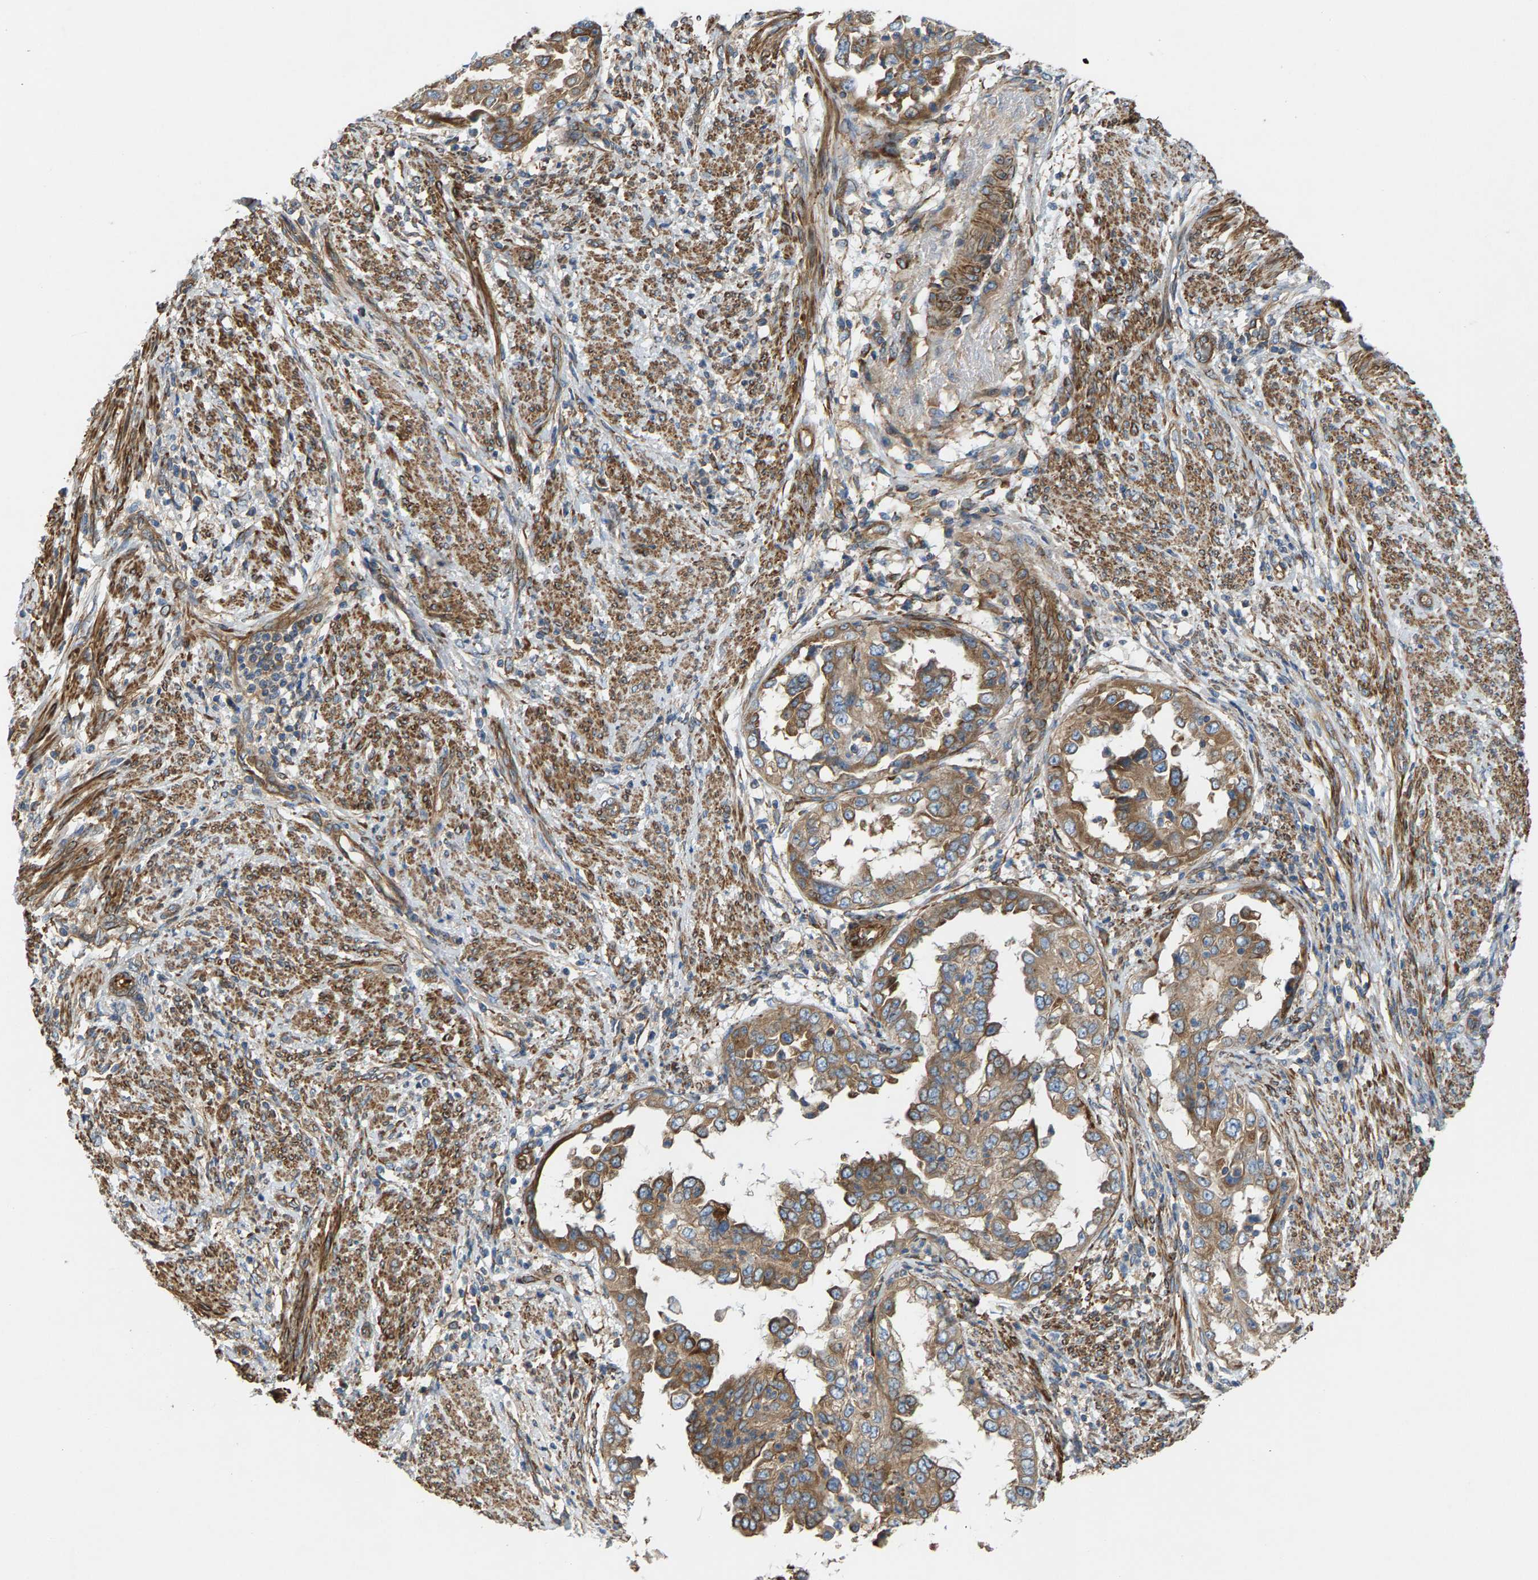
{"staining": {"intensity": "moderate", "quantity": ">75%", "location": "cytoplasmic/membranous"}, "tissue": "endometrial cancer", "cell_type": "Tumor cells", "image_type": "cancer", "snomed": [{"axis": "morphology", "description": "Adenocarcinoma, NOS"}, {"axis": "topography", "description": "Endometrium"}], "caption": "Endometrial cancer (adenocarcinoma) stained with a protein marker exhibits moderate staining in tumor cells.", "gene": "PDCL", "patient": {"sex": "female", "age": 85}}